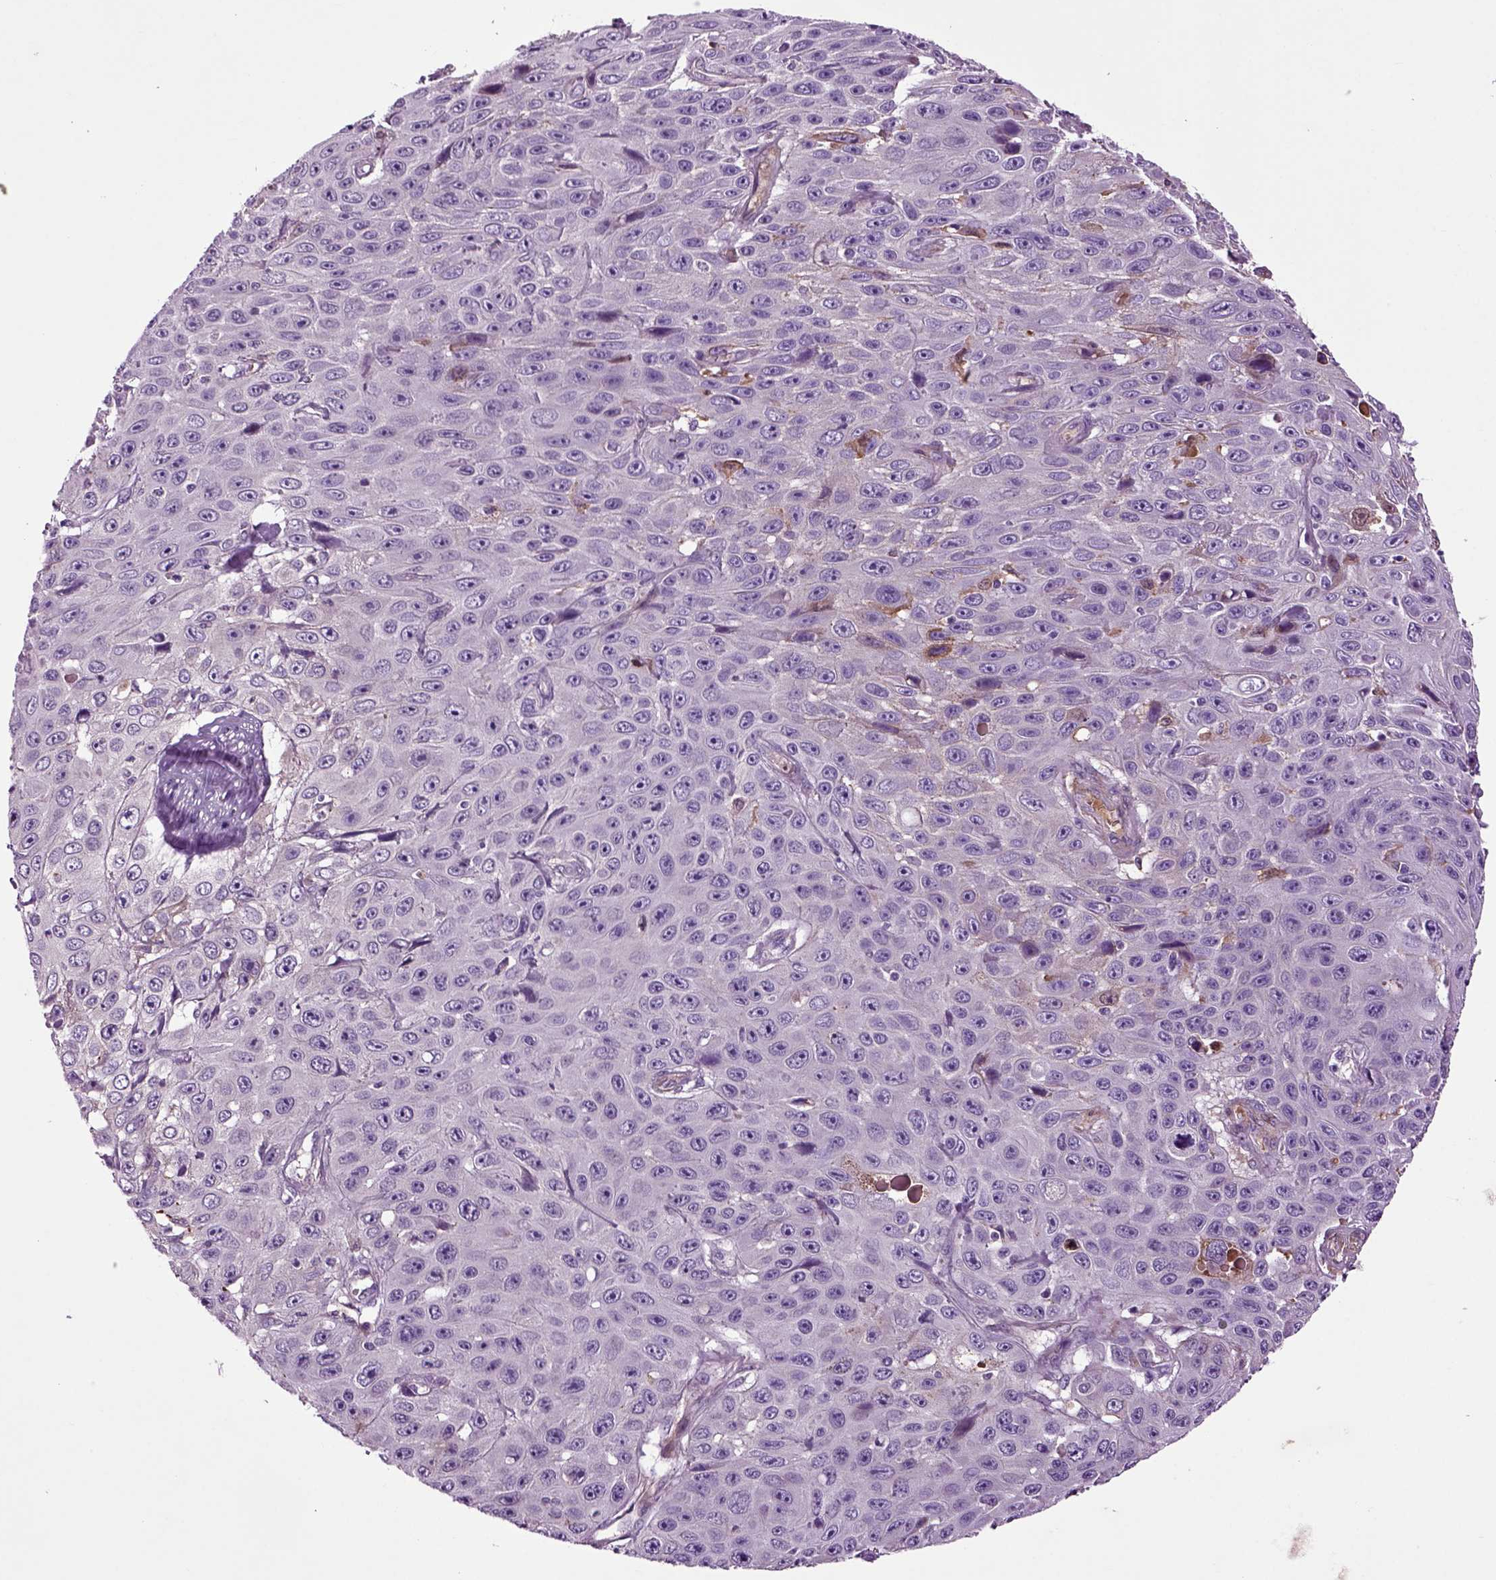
{"staining": {"intensity": "negative", "quantity": "none", "location": "none"}, "tissue": "skin cancer", "cell_type": "Tumor cells", "image_type": "cancer", "snomed": [{"axis": "morphology", "description": "Squamous cell carcinoma, NOS"}, {"axis": "topography", "description": "Skin"}], "caption": "An image of human squamous cell carcinoma (skin) is negative for staining in tumor cells.", "gene": "SPON1", "patient": {"sex": "male", "age": 82}}